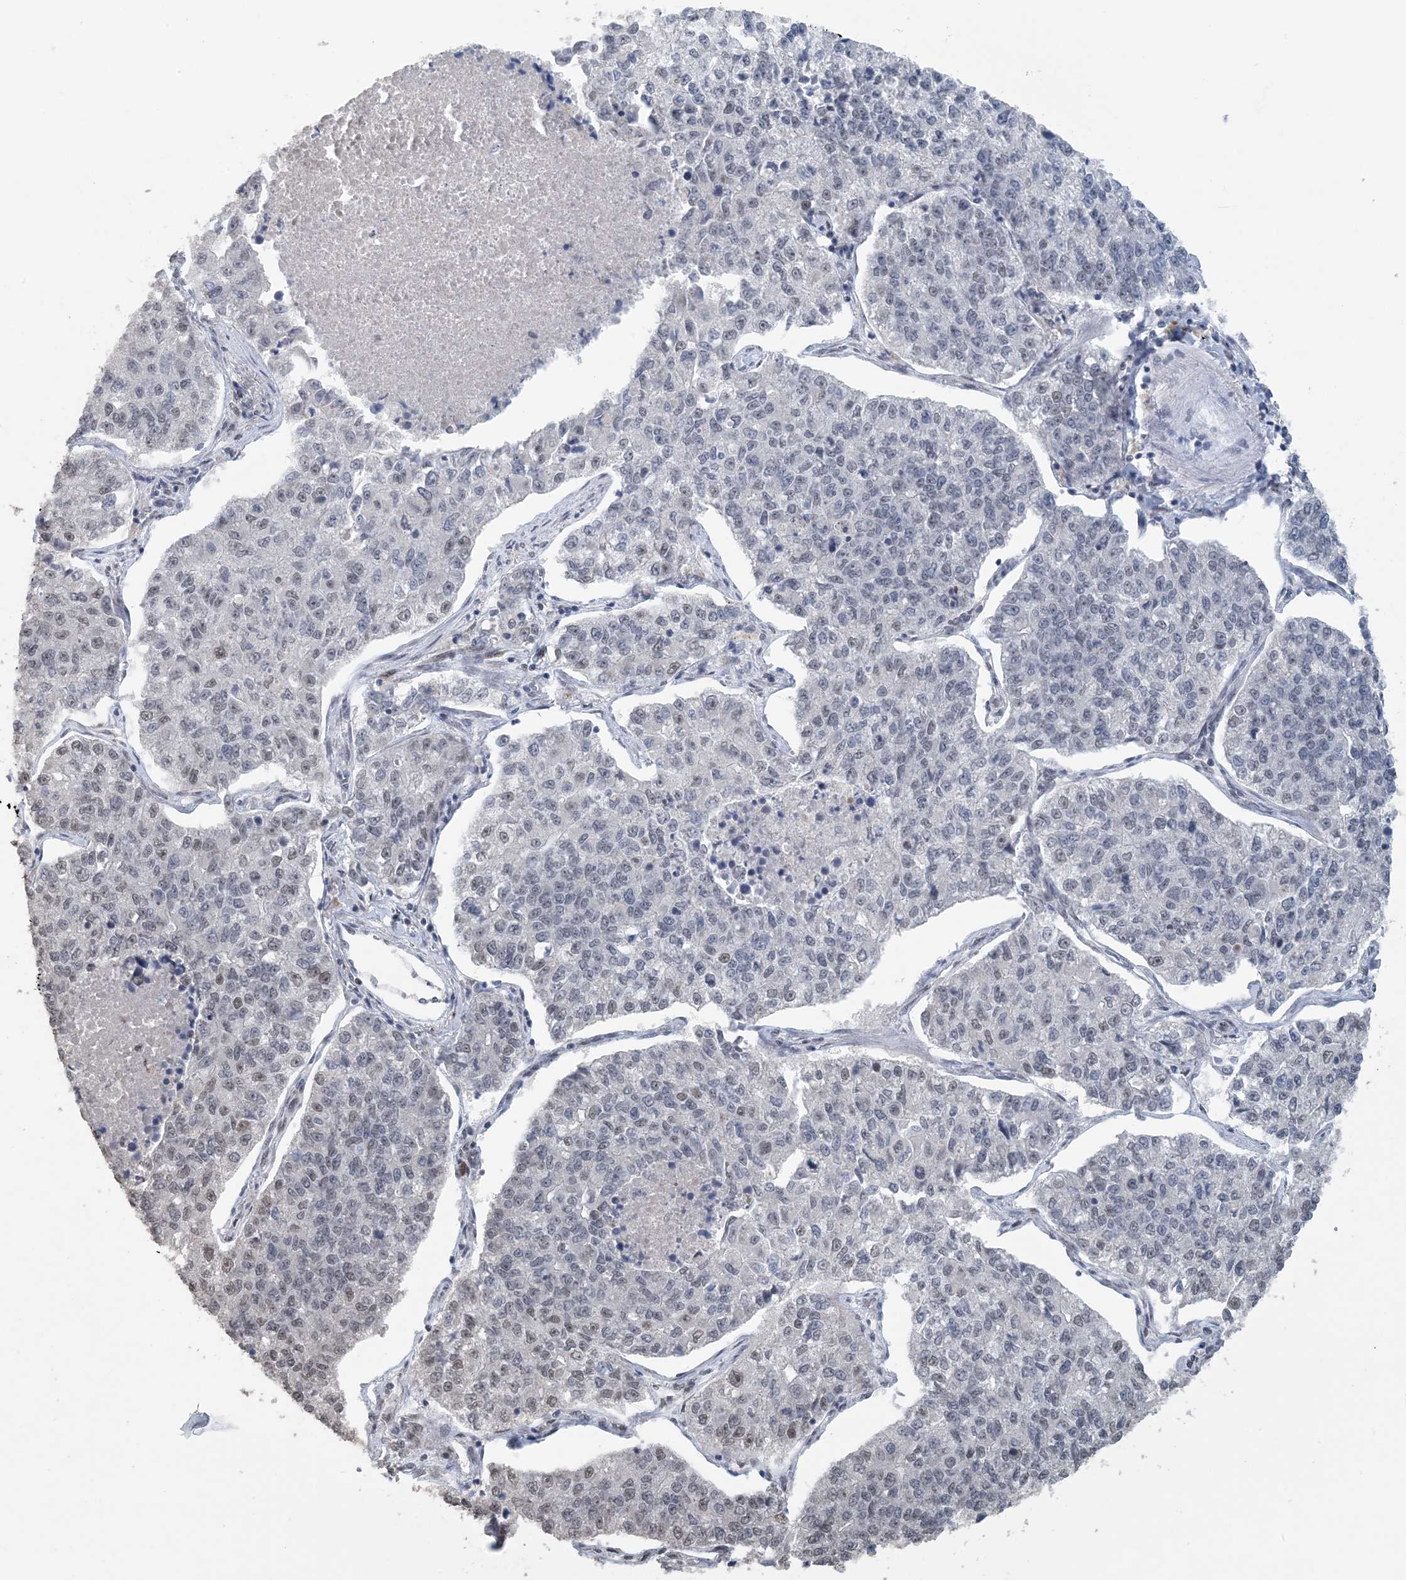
{"staining": {"intensity": "negative", "quantity": "none", "location": "none"}, "tissue": "lung cancer", "cell_type": "Tumor cells", "image_type": "cancer", "snomed": [{"axis": "morphology", "description": "Adenocarcinoma, NOS"}, {"axis": "topography", "description": "Lung"}], "caption": "The image demonstrates no staining of tumor cells in lung cancer. The staining was performed using DAB (3,3'-diaminobenzidine) to visualize the protein expression in brown, while the nuclei were stained in blue with hematoxylin (Magnification: 20x).", "gene": "MBD2", "patient": {"sex": "male", "age": 49}}